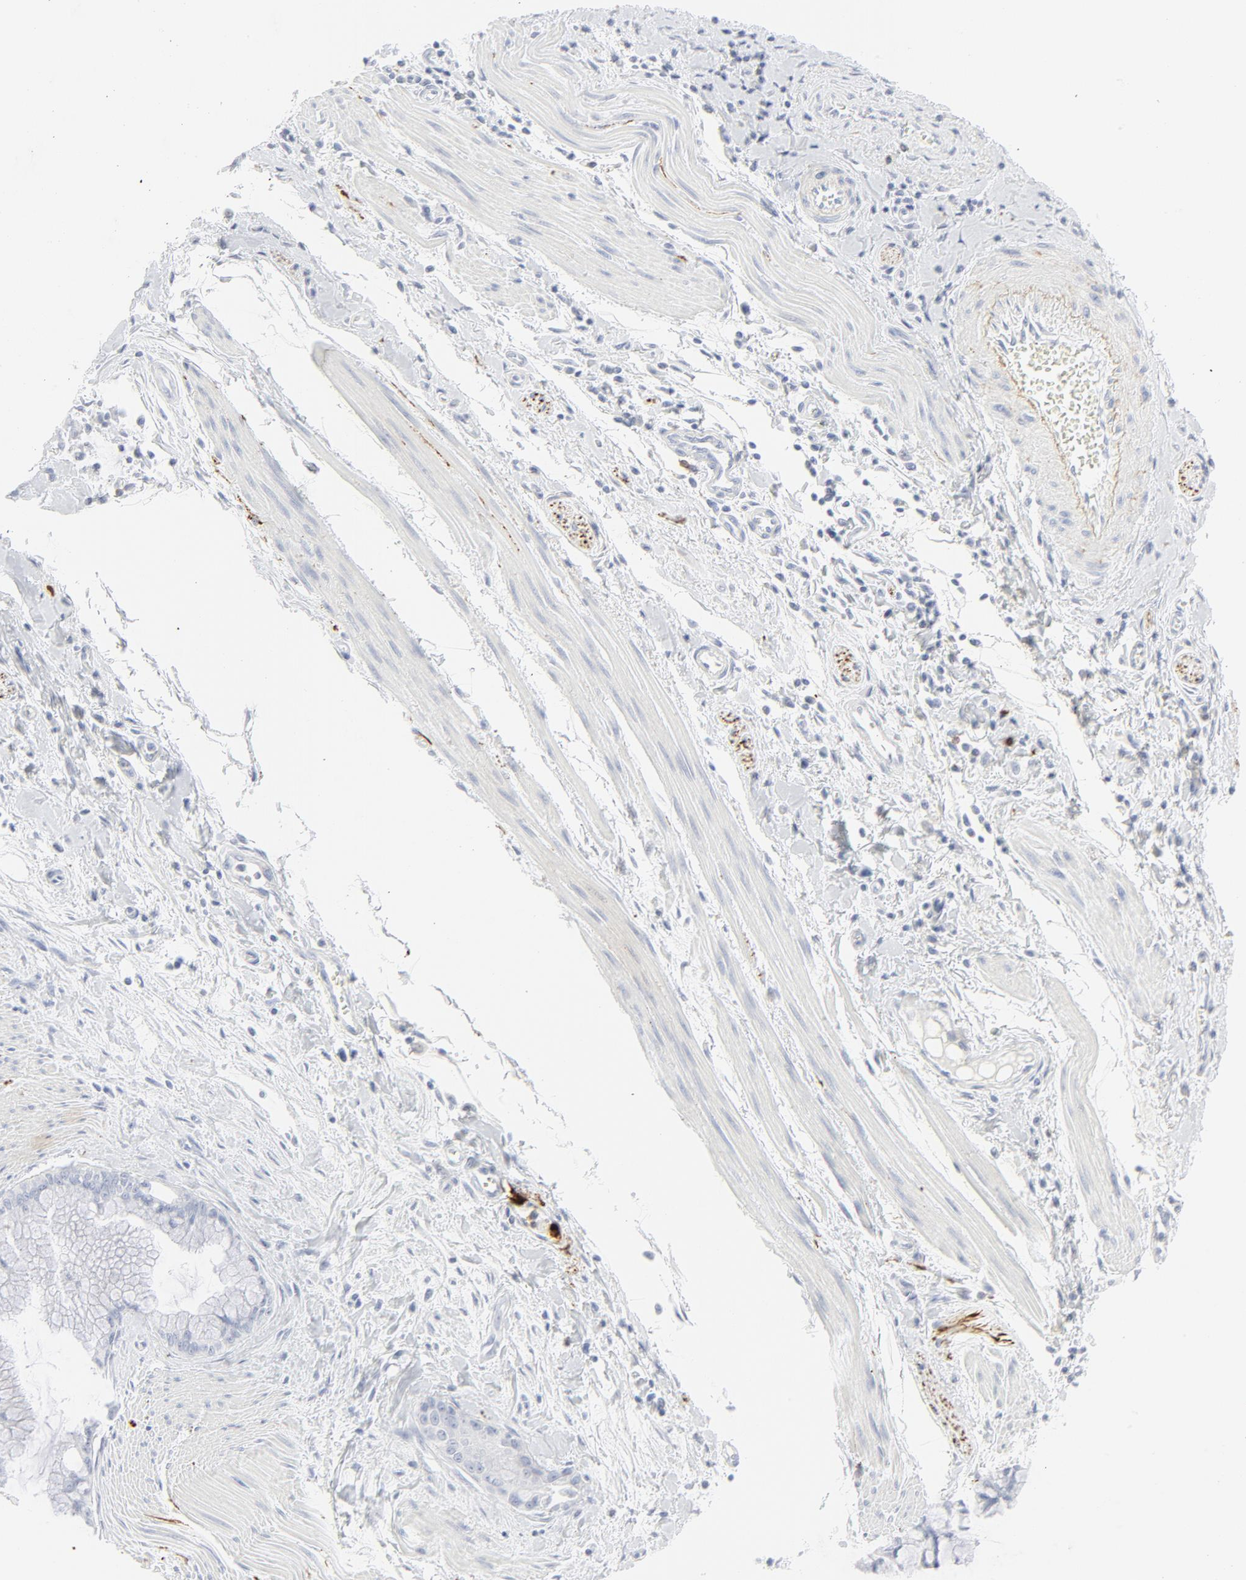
{"staining": {"intensity": "negative", "quantity": "none", "location": "none"}, "tissue": "pancreatic cancer", "cell_type": "Tumor cells", "image_type": "cancer", "snomed": [{"axis": "morphology", "description": "Adenocarcinoma, NOS"}, {"axis": "topography", "description": "Pancreas"}], "caption": "The IHC histopathology image has no significant positivity in tumor cells of pancreatic adenocarcinoma tissue. (DAB (3,3'-diaminobenzidine) immunohistochemistry (IHC) visualized using brightfield microscopy, high magnification).", "gene": "CCR7", "patient": {"sex": "male", "age": 59}}